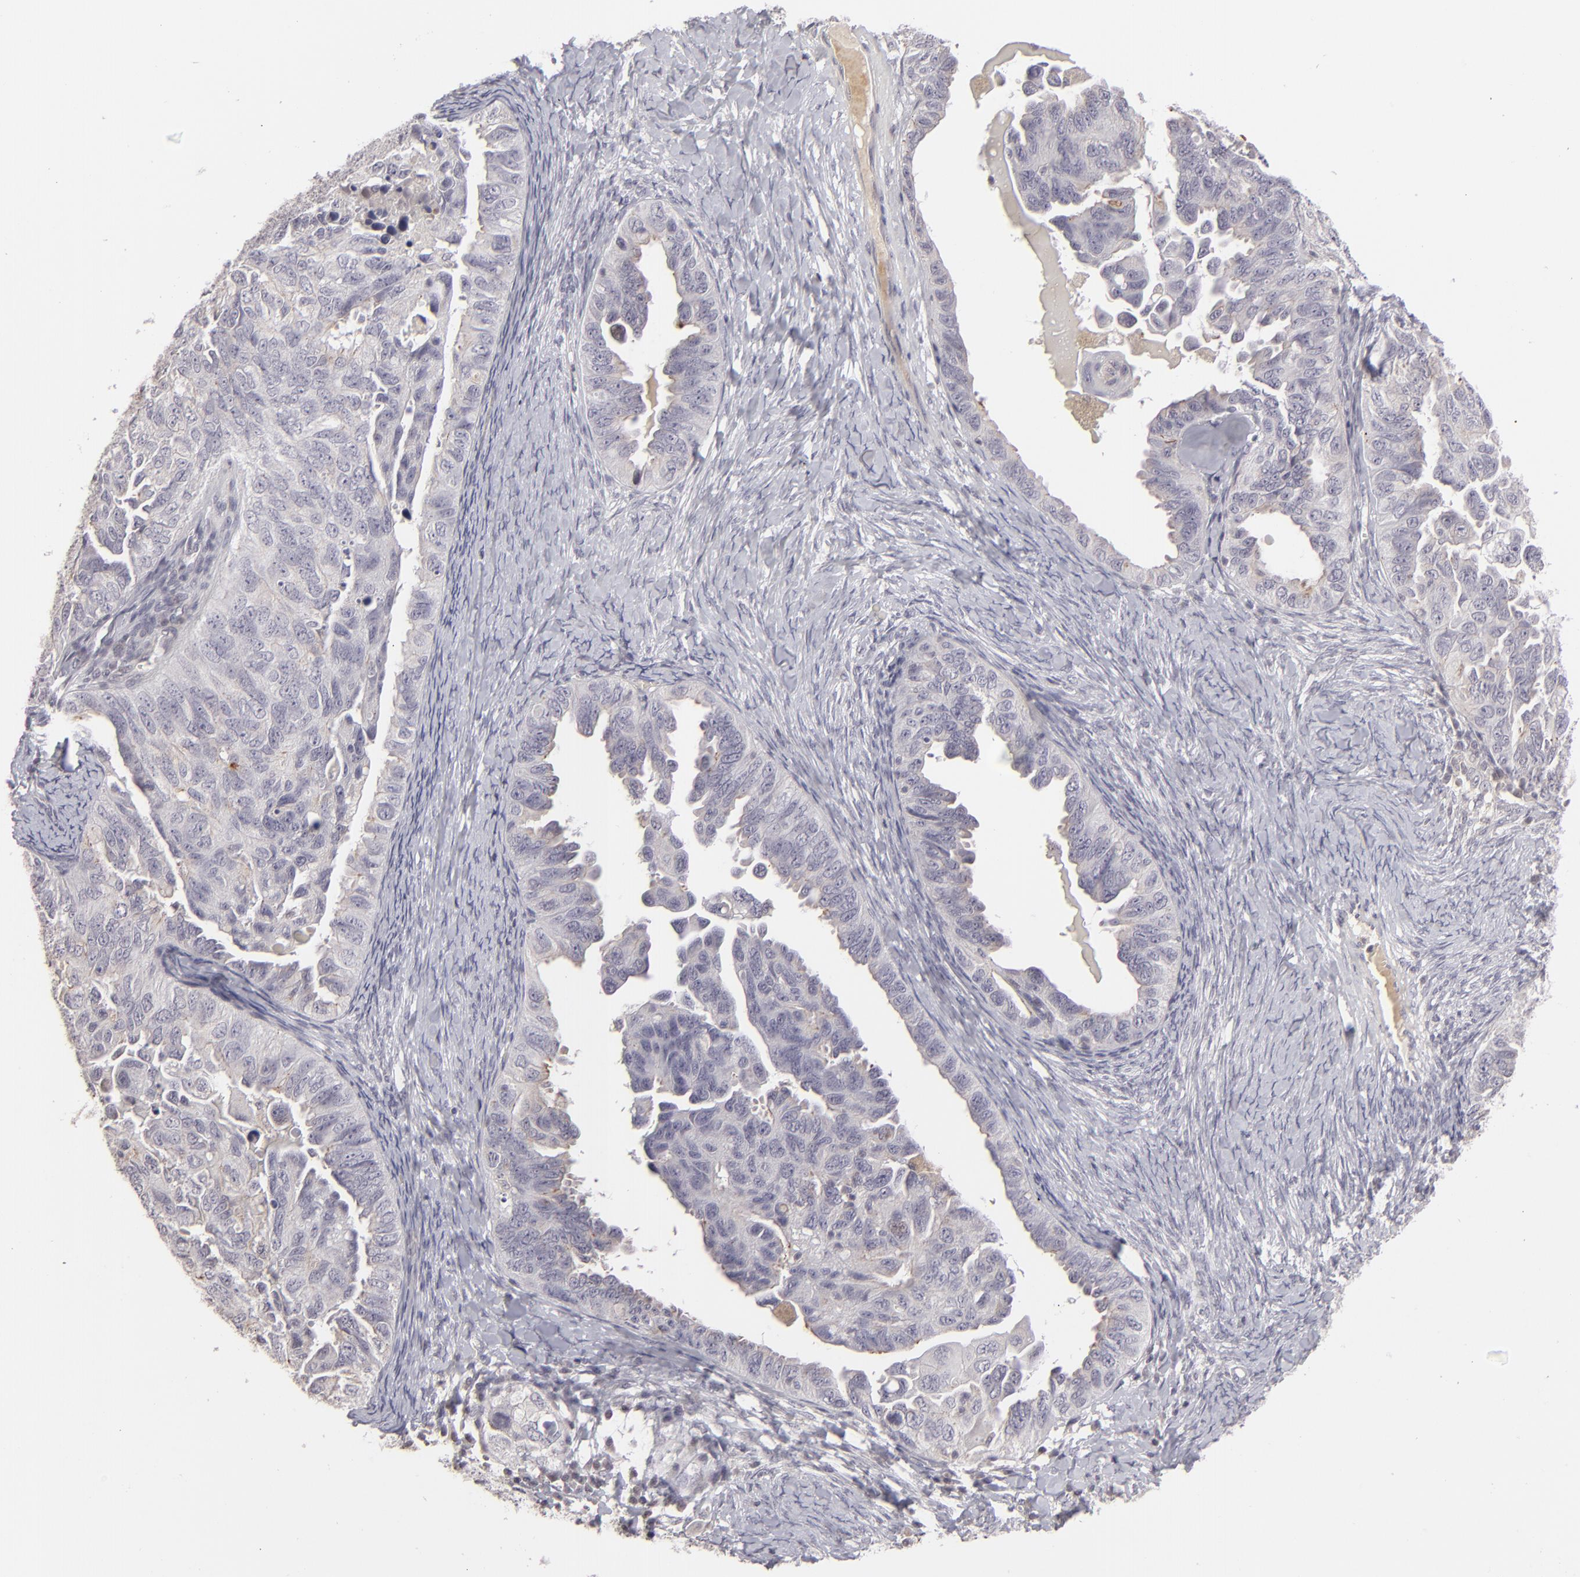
{"staining": {"intensity": "negative", "quantity": "none", "location": "none"}, "tissue": "ovarian cancer", "cell_type": "Tumor cells", "image_type": "cancer", "snomed": [{"axis": "morphology", "description": "Cystadenocarcinoma, serous, NOS"}, {"axis": "topography", "description": "Ovary"}], "caption": "This micrograph is of ovarian cancer stained with immunohistochemistry to label a protein in brown with the nuclei are counter-stained blue. There is no expression in tumor cells.", "gene": "CLDN2", "patient": {"sex": "female", "age": 82}}